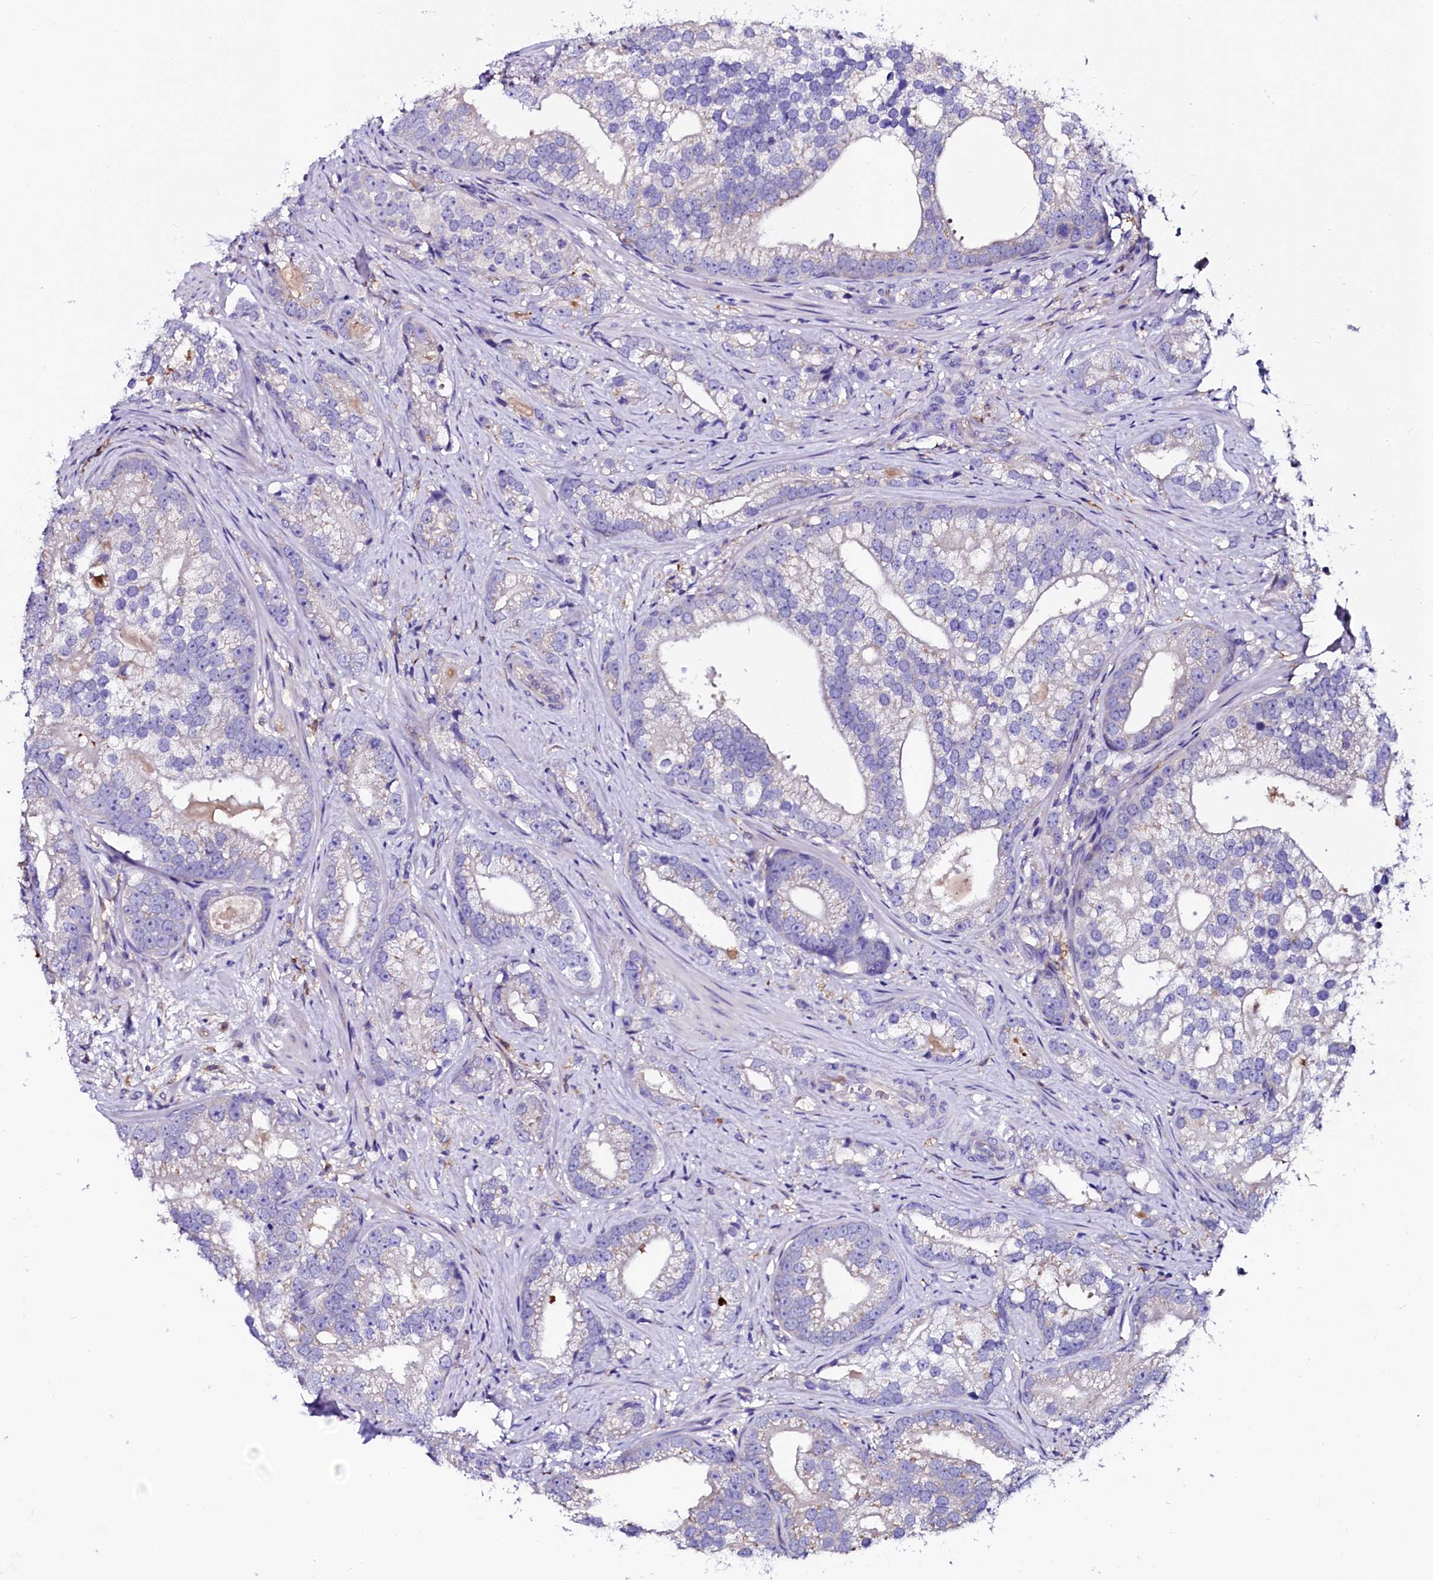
{"staining": {"intensity": "weak", "quantity": "<25%", "location": "cytoplasmic/membranous"}, "tissue": "prostate cancer", "cell_type": "Tumor cells", "image_type": "cancer", "snomed": [{"axis": "morphology", "description": "Adenocarcinoma, High grade"}, {"axis": "topography", "description": "Prostate"}], "caption": "Tumor cells are negative for brown protein staining in prostate high-grade adenocarcinoma.", "gene": "OTOL1", "patient": {"sex": "male", "age": 75}}